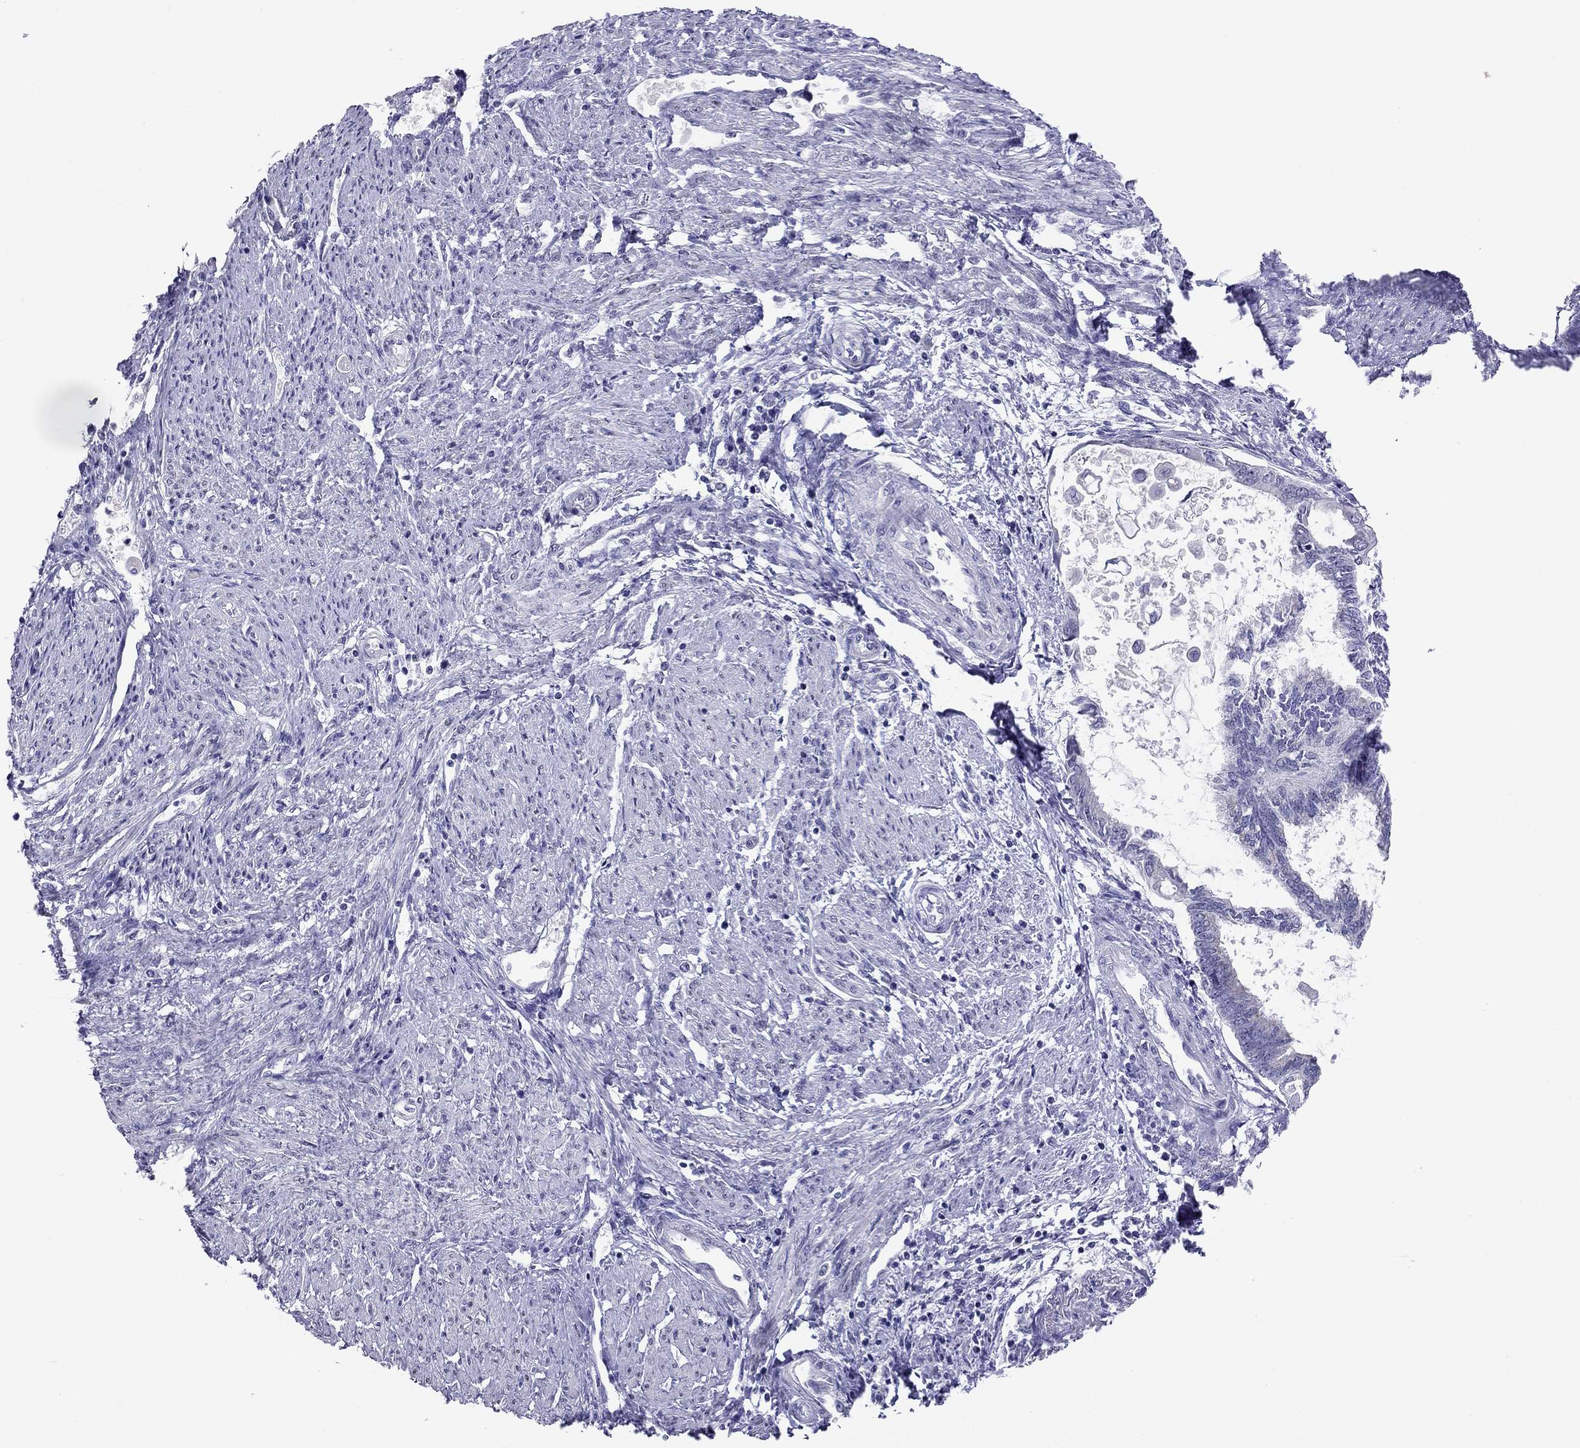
{"staining": {"intensity": "negative", "quantity": "none", "location": "none"}, "tissue": "endometrial cancer", "cell_type": "Tumor cells", "image_type": "cancer", "snomed": [{"axis": "morphology", "description": "Adenocarcinoma, NOS"}, {"axis": "topography", "description": "Endometrium"}], "caption": "This is a histopathology image of IHC staining of endometrial cancer (adenocarcinoma), which shows no expression in tumor cells.", "gene": "ARMC12", "patient": {"sex": "female", "age": 86}}